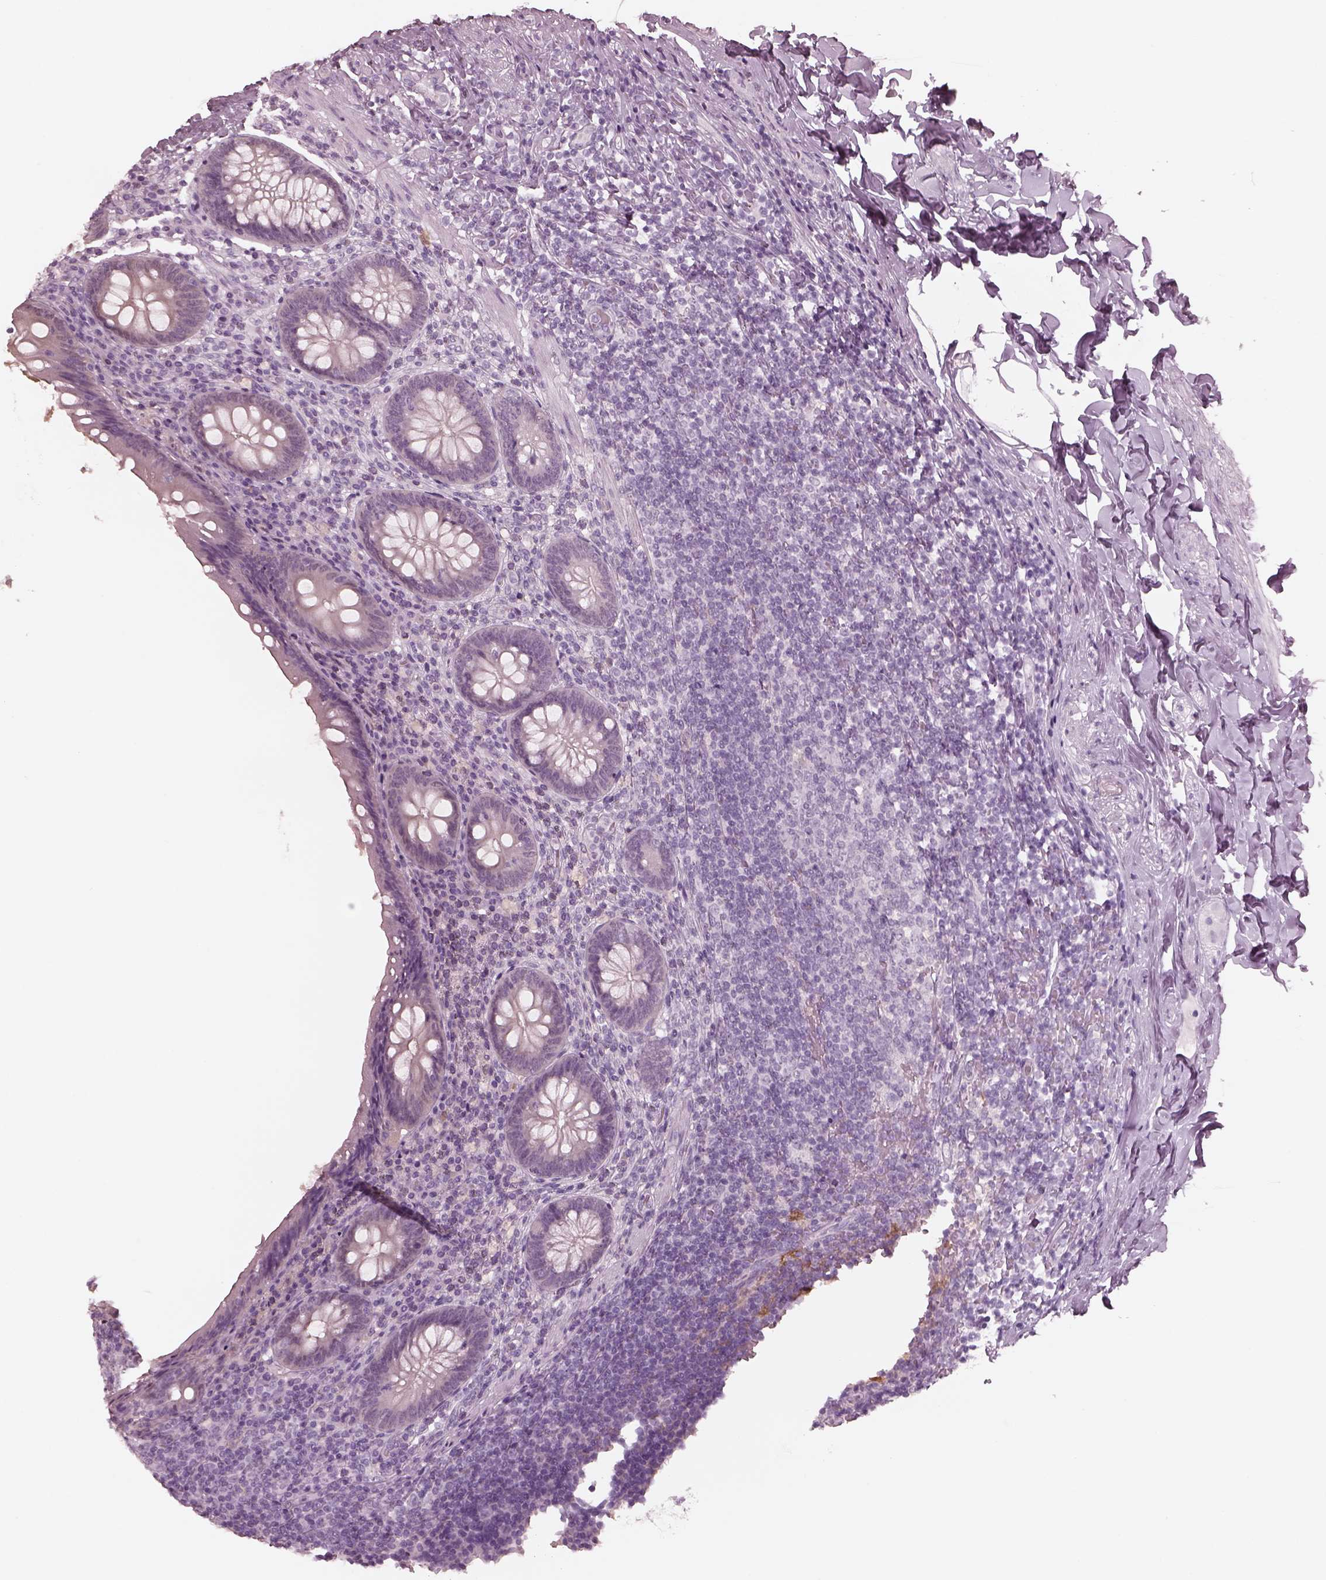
{"staining": {"intensity": "negative", "quantity": "none", "location": "none"}, "tissue": "appendix", "cell_type": "Glandular cells", "image_type": "normal", "snomed": [{"axis": "morphology", "description": "Normal tissue, NOS"}, {"axis": "topography", "description": "Appendix"}], "caption": "This photomicrograph is of normal appendix stained with immunohistochemistry (IHC) to label a protein in brown with the nuclei are counter-stained blue. There is no positivity in glandular cells.", "gene": "C2orf81", "patient": {"sex": "male", "age": 47}}